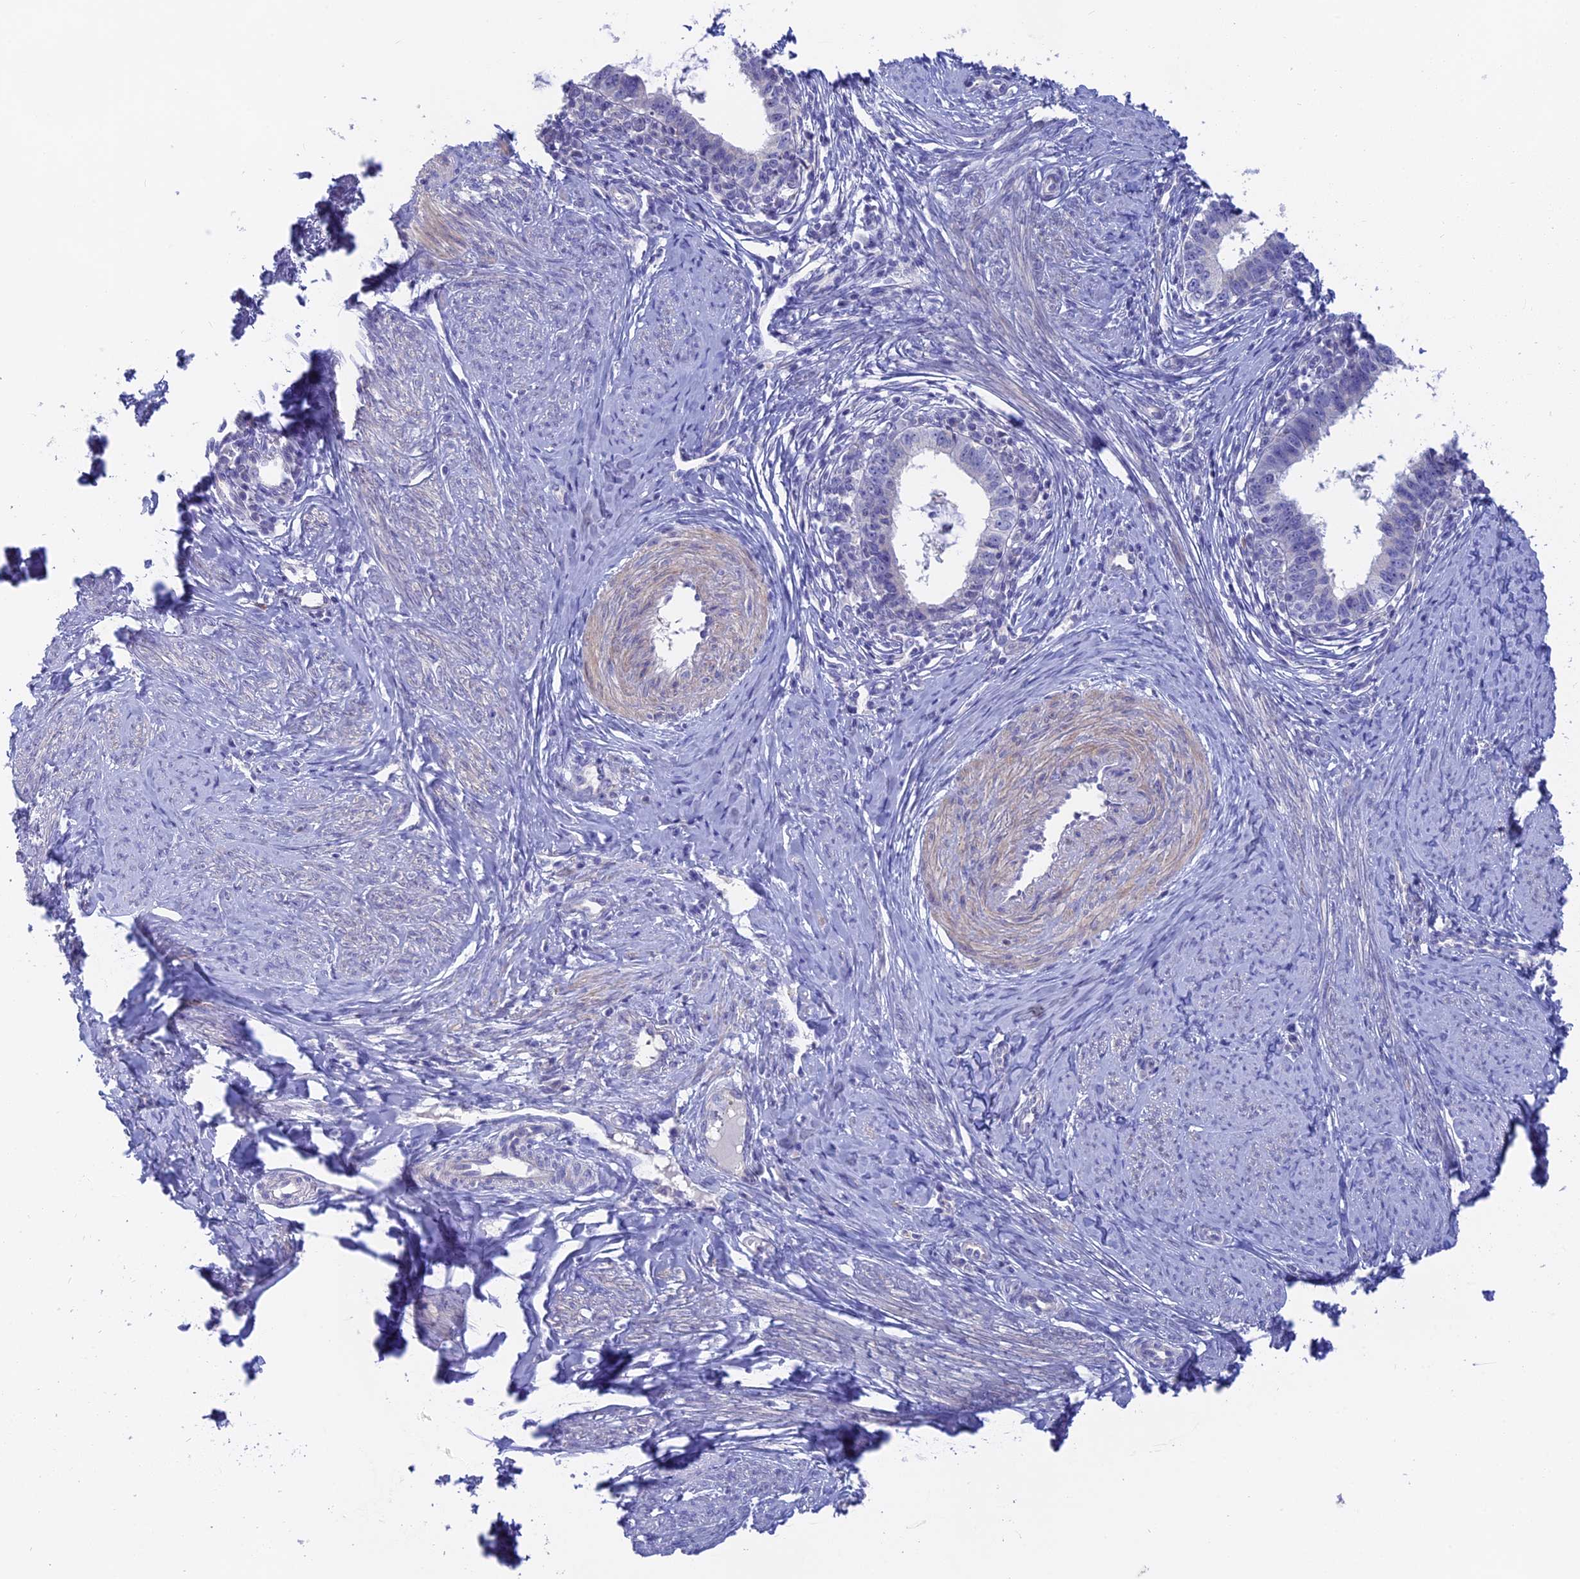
{"staining": {"intensity": "negative", "quantity": "none", "location": "none"}, "tissue": "cervical cancer", "cell_type": "Tumor cells", "image_type": "cancer", "snomed": [{"axis": "morphology", "description": "Adenocarcinoma, NOS"}, {"axis": "topography", "description": "Cervix"}], "caption": "The image shows no staining of tumor cells in cervical adenocarcinoma.", "gene": "GLB1L", "patient": {"sex": "female", "age": 36}}